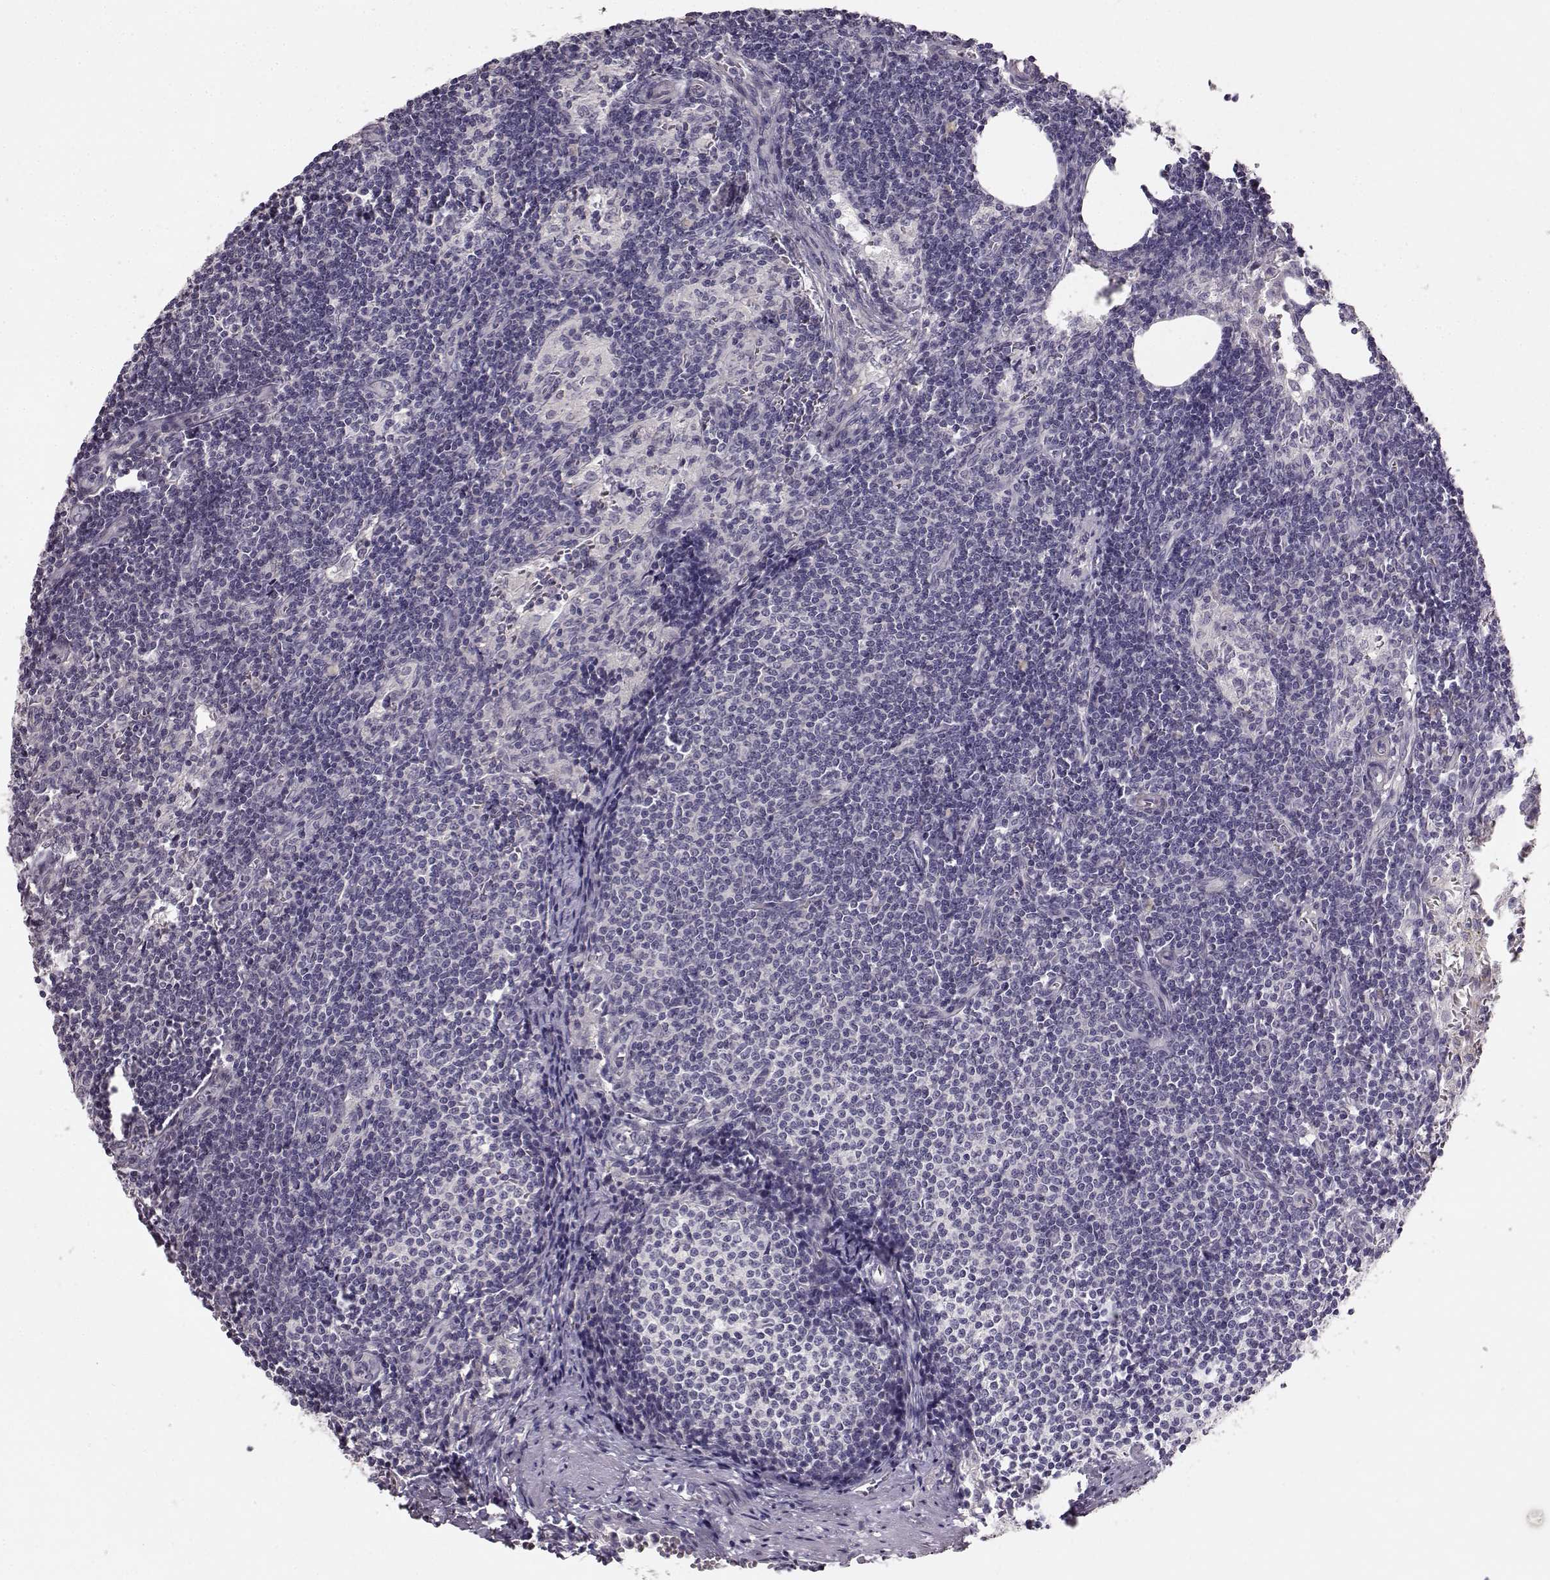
{"staining": {"intensity": "negative", "quantity": "none", "location": "none"}, "tissue": "lymph node", "cell_type": "Germinal center cells", "image_type": "normal", "snomed": [{"axis": "morphology", "description": "Normal tissue, NOS"}, {"axis": "topography", "description": "Lymph node"}], "caption": "Germinal center cells are negative for brown protein staining in normal lymph node. Nuclei are stained in blue.", "gene": "BFSP2", "patient": {"sex": "female", "age": 50}}